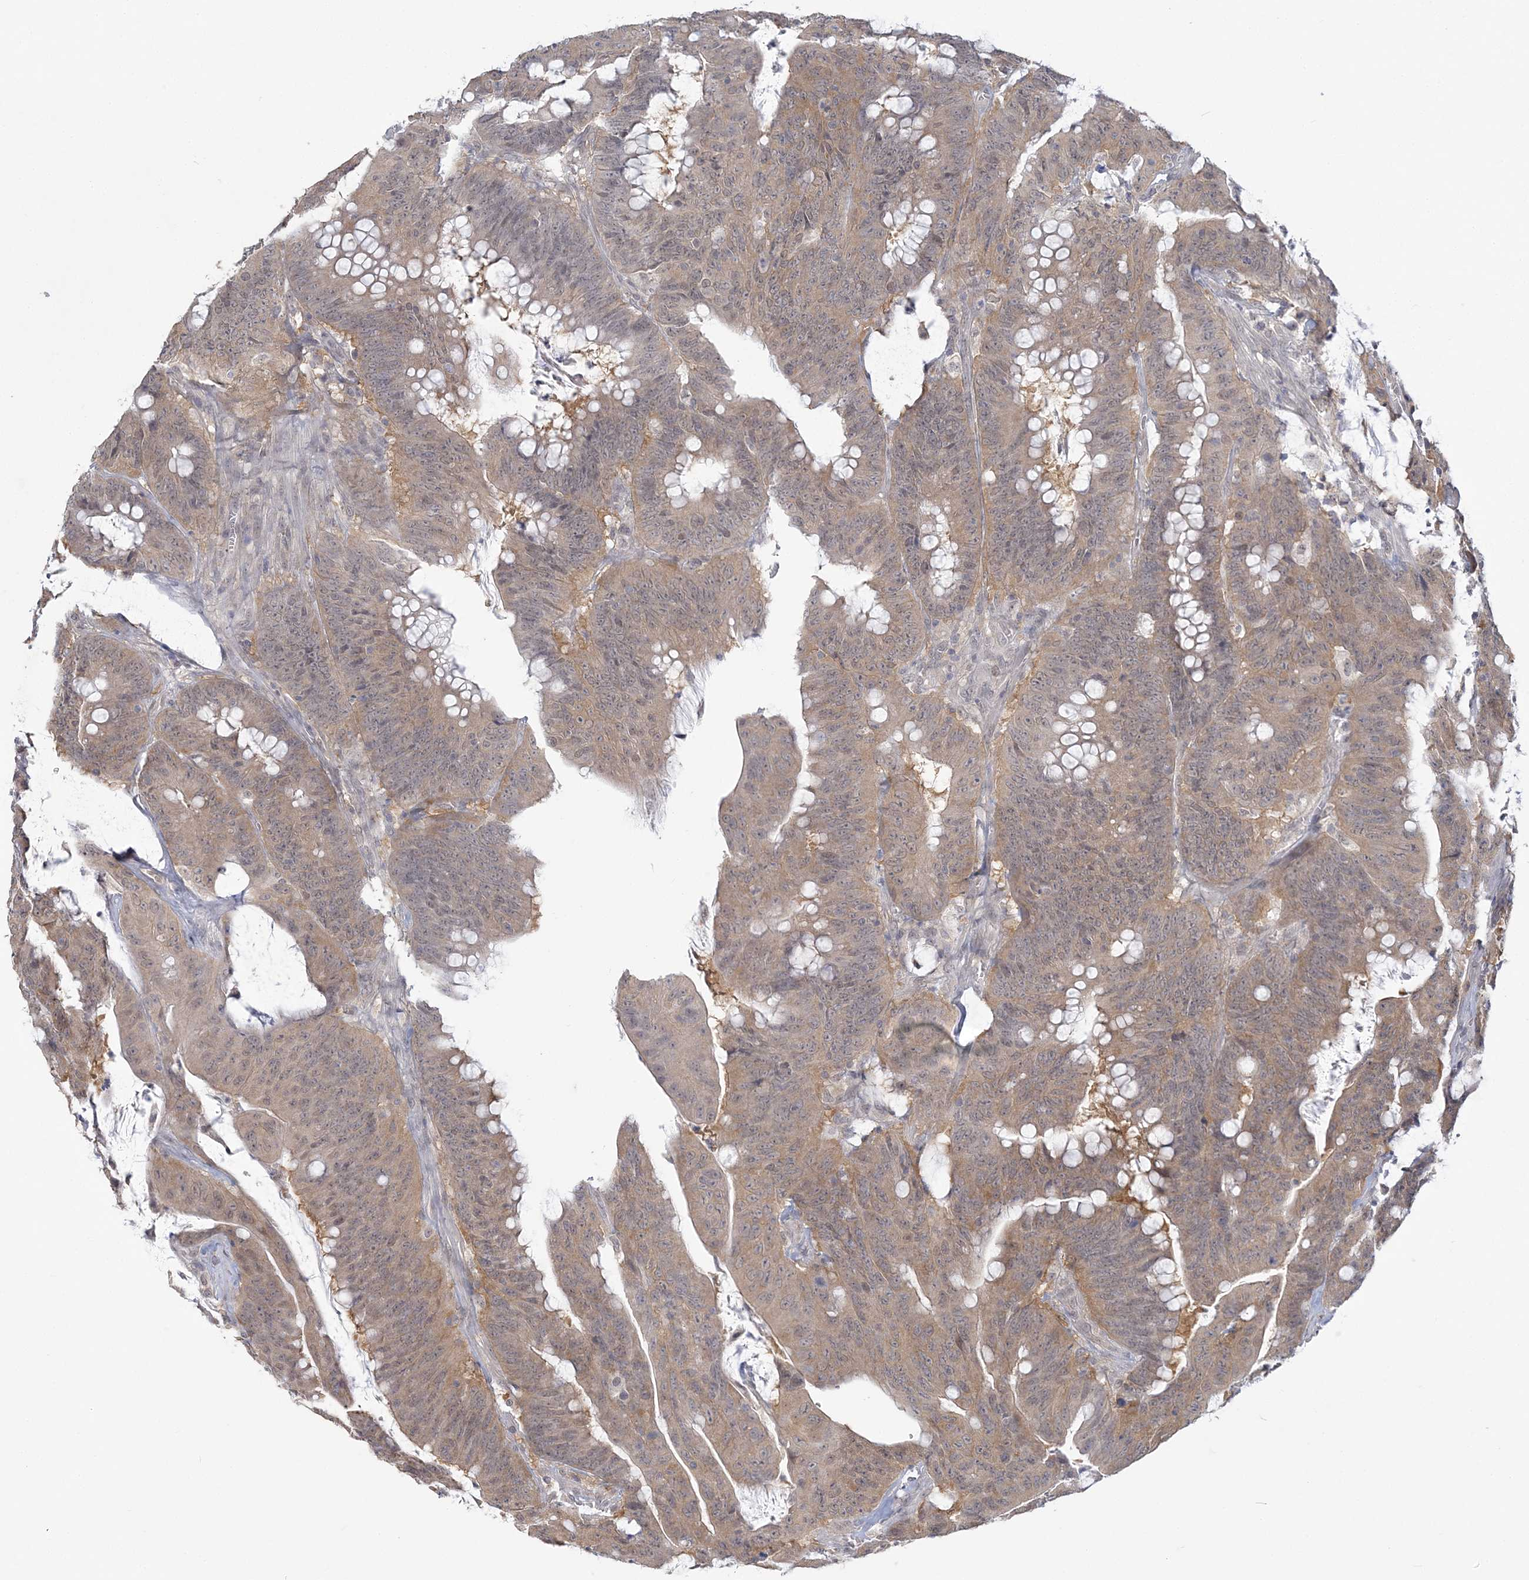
{"staining": {"intensity": "moderate", "quantity": ">75%", "location": "cytoplasmic/membranous"}, "tissue": "colorectal cancer", "cell_type": "Tumor cells", "image_type": "cancer", "snomed": [{"axis": "morphology", "description": "Adenocarcinoma, NOS"}, {"axis": "topography", "description": "Colon"}], "caption": "Immunohistochemical staining of human colorectal cancer displays moderate cytoplasmic/membranous protein expression in approximately >75% of tumor cells.", "gene": "ANKS1A", "patient": {"sex": "male", "age": 45}}